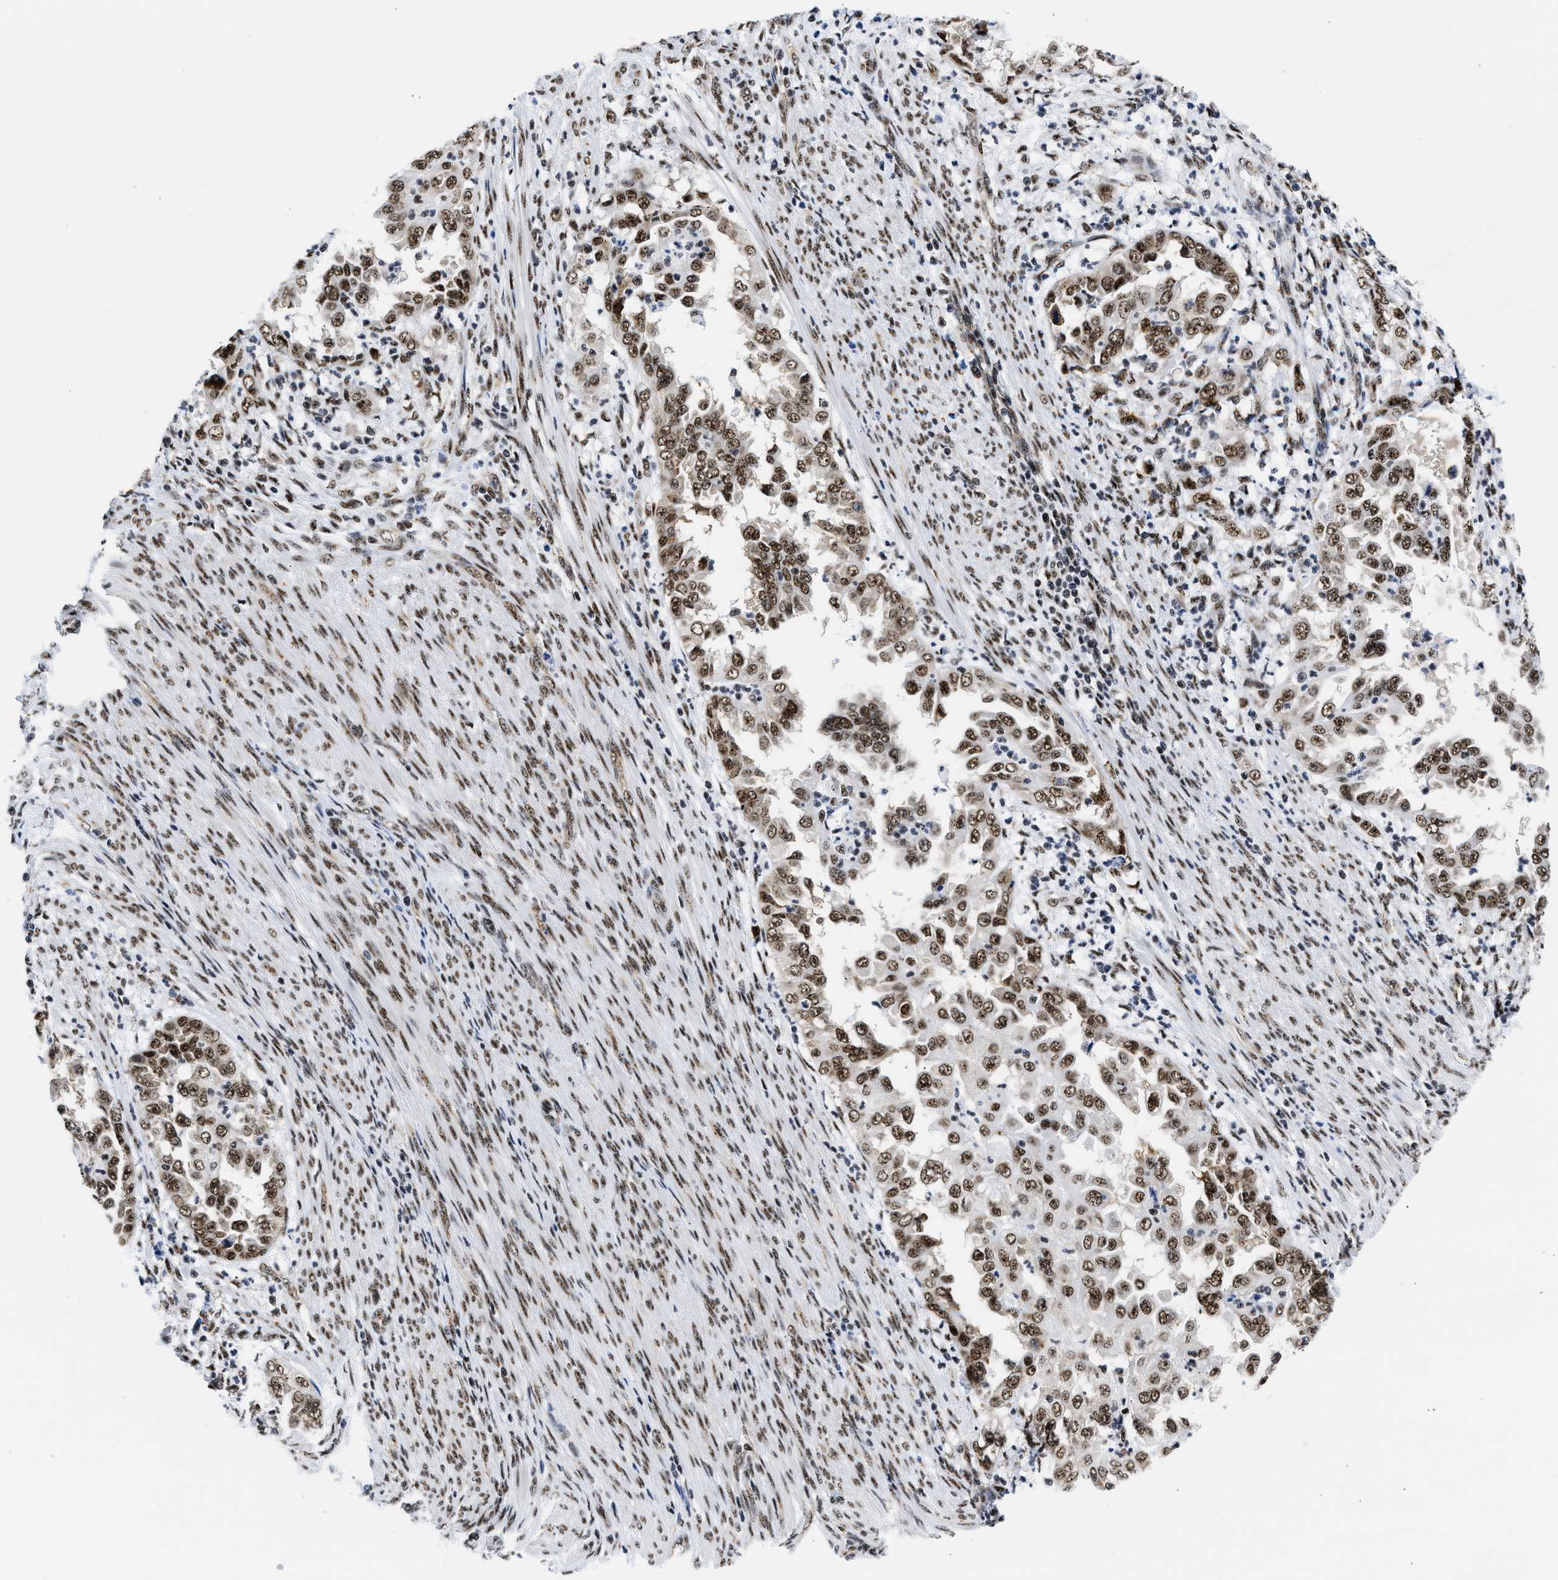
{"staining": {"intensity": "strong", "quantity": ">75%", "location": "nuclear"}, "tissue": "endometrial cancer", "cell_type": "Tumor cells", "image_type": "cancer", "snomed": [{"axis": "morphology", "description": "Adenocarcinoma, NOS"}, {"axis": "topography", "description": "Endometrium"}], "caption": "A brown stain shows strong nuclear positivity of a protein in human endometrial cancer tumor cells. The staining was performed using DAB to visualize the protein expression in brown, while the nuclei were stained in blue with hematoxylin (Magnification: 20x).", "gene": "RBM8A", "patient": {"sex": "female", "age": 85}}